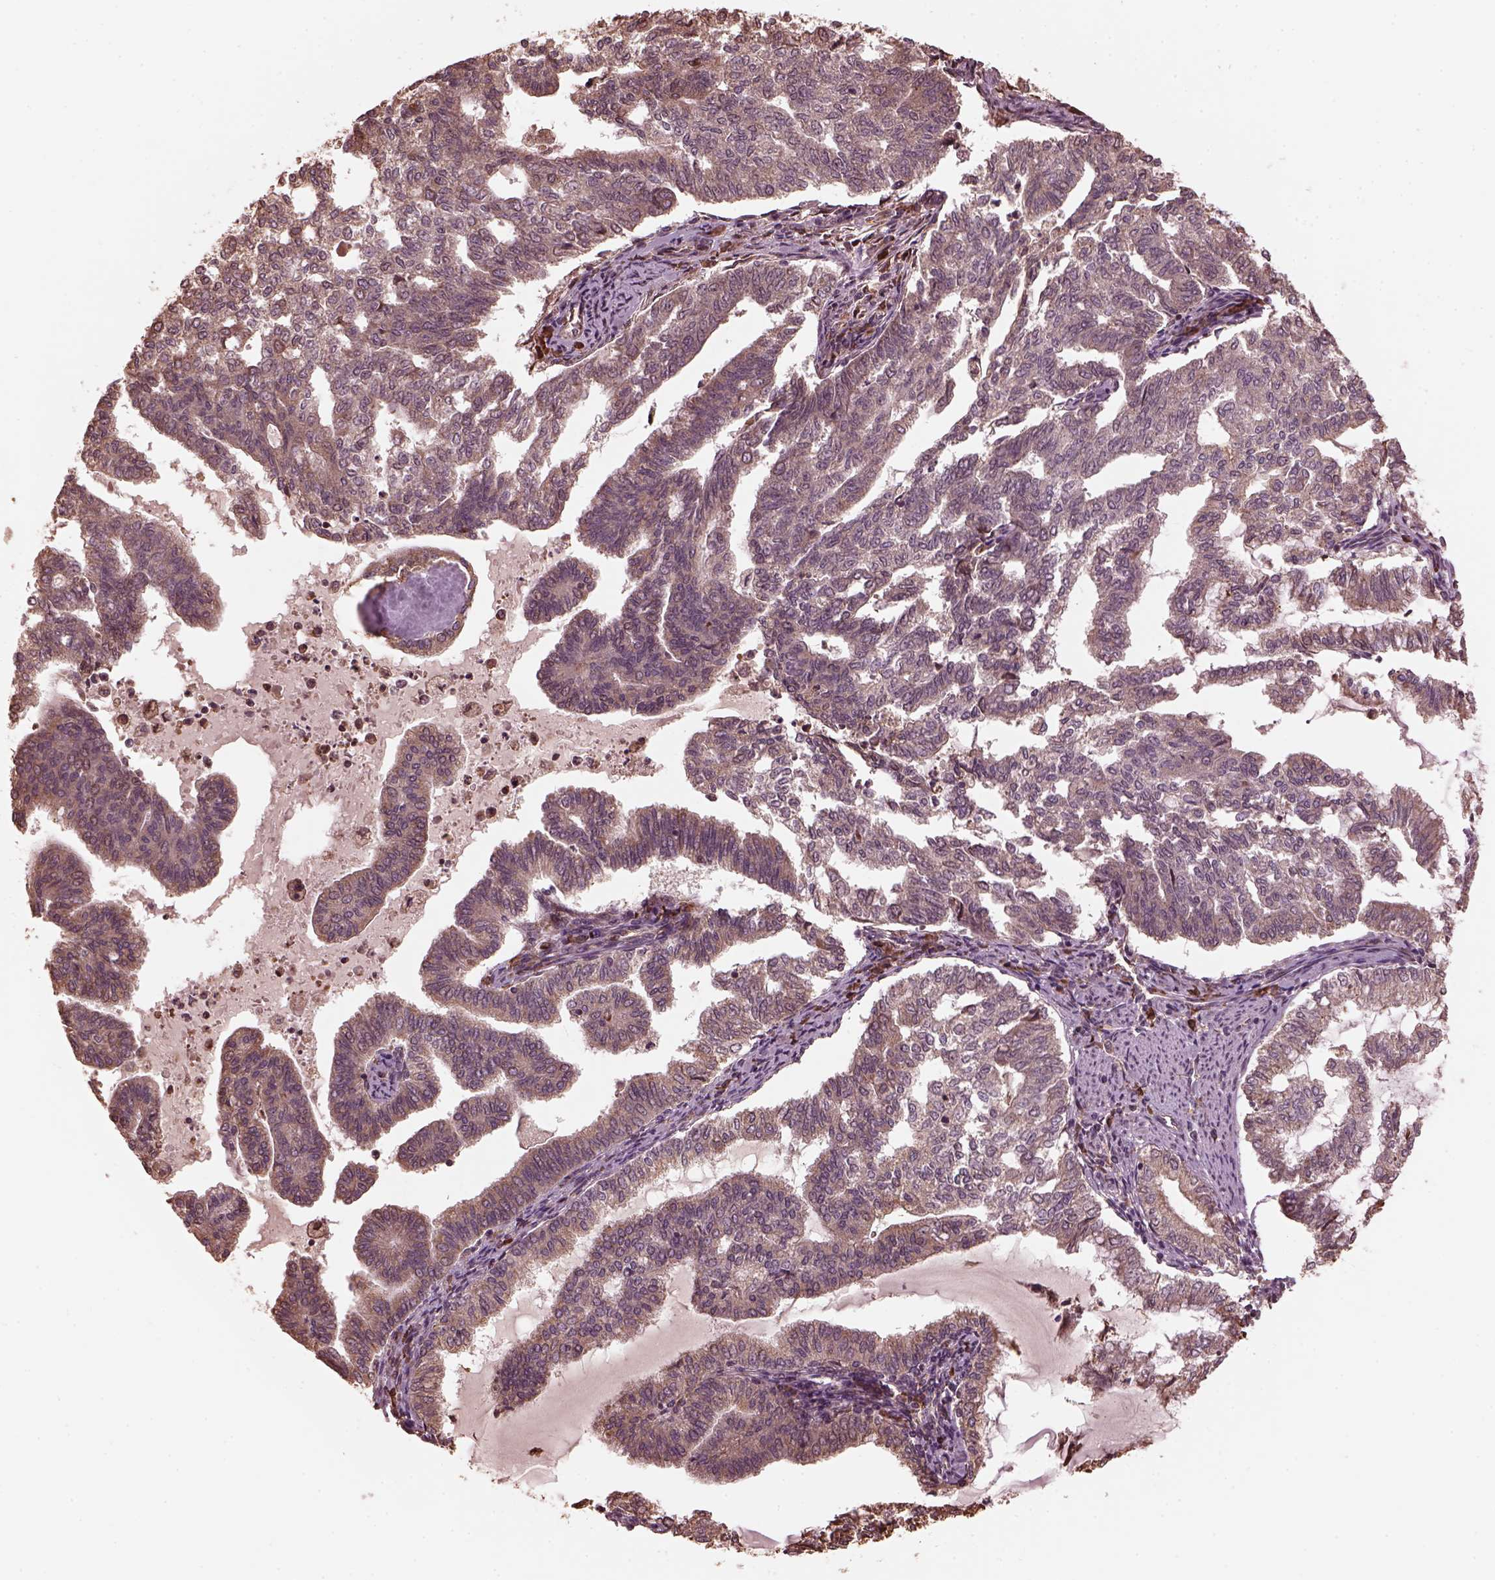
{"staining": {"intensity": "weak", "quantity": ">75%", "location": "cytoplasmic/membranous"}, "tissue": "endometrial cancer", "cell_type": "Tumor cells", "image_type": "cancer", "snomed": [{"axis": "morphology", "description": "Adenocarcinoma, NOS"}, {"axis": "topography", "description": "Endometrium"}], "caption": "Brown immunohistochemical staining in human adenocarcinoma (endometrial) reveals weak cytoplasmic/membranous staining in about >75% of tumor cells. The staining was performed using DAB to visualize the protein expression in brown, while the nuclei were stained in blue with hematoxylin (Magnification: 20x).", "gene": "ZNF292", "patient": {"sex": "female", "age": 79}}